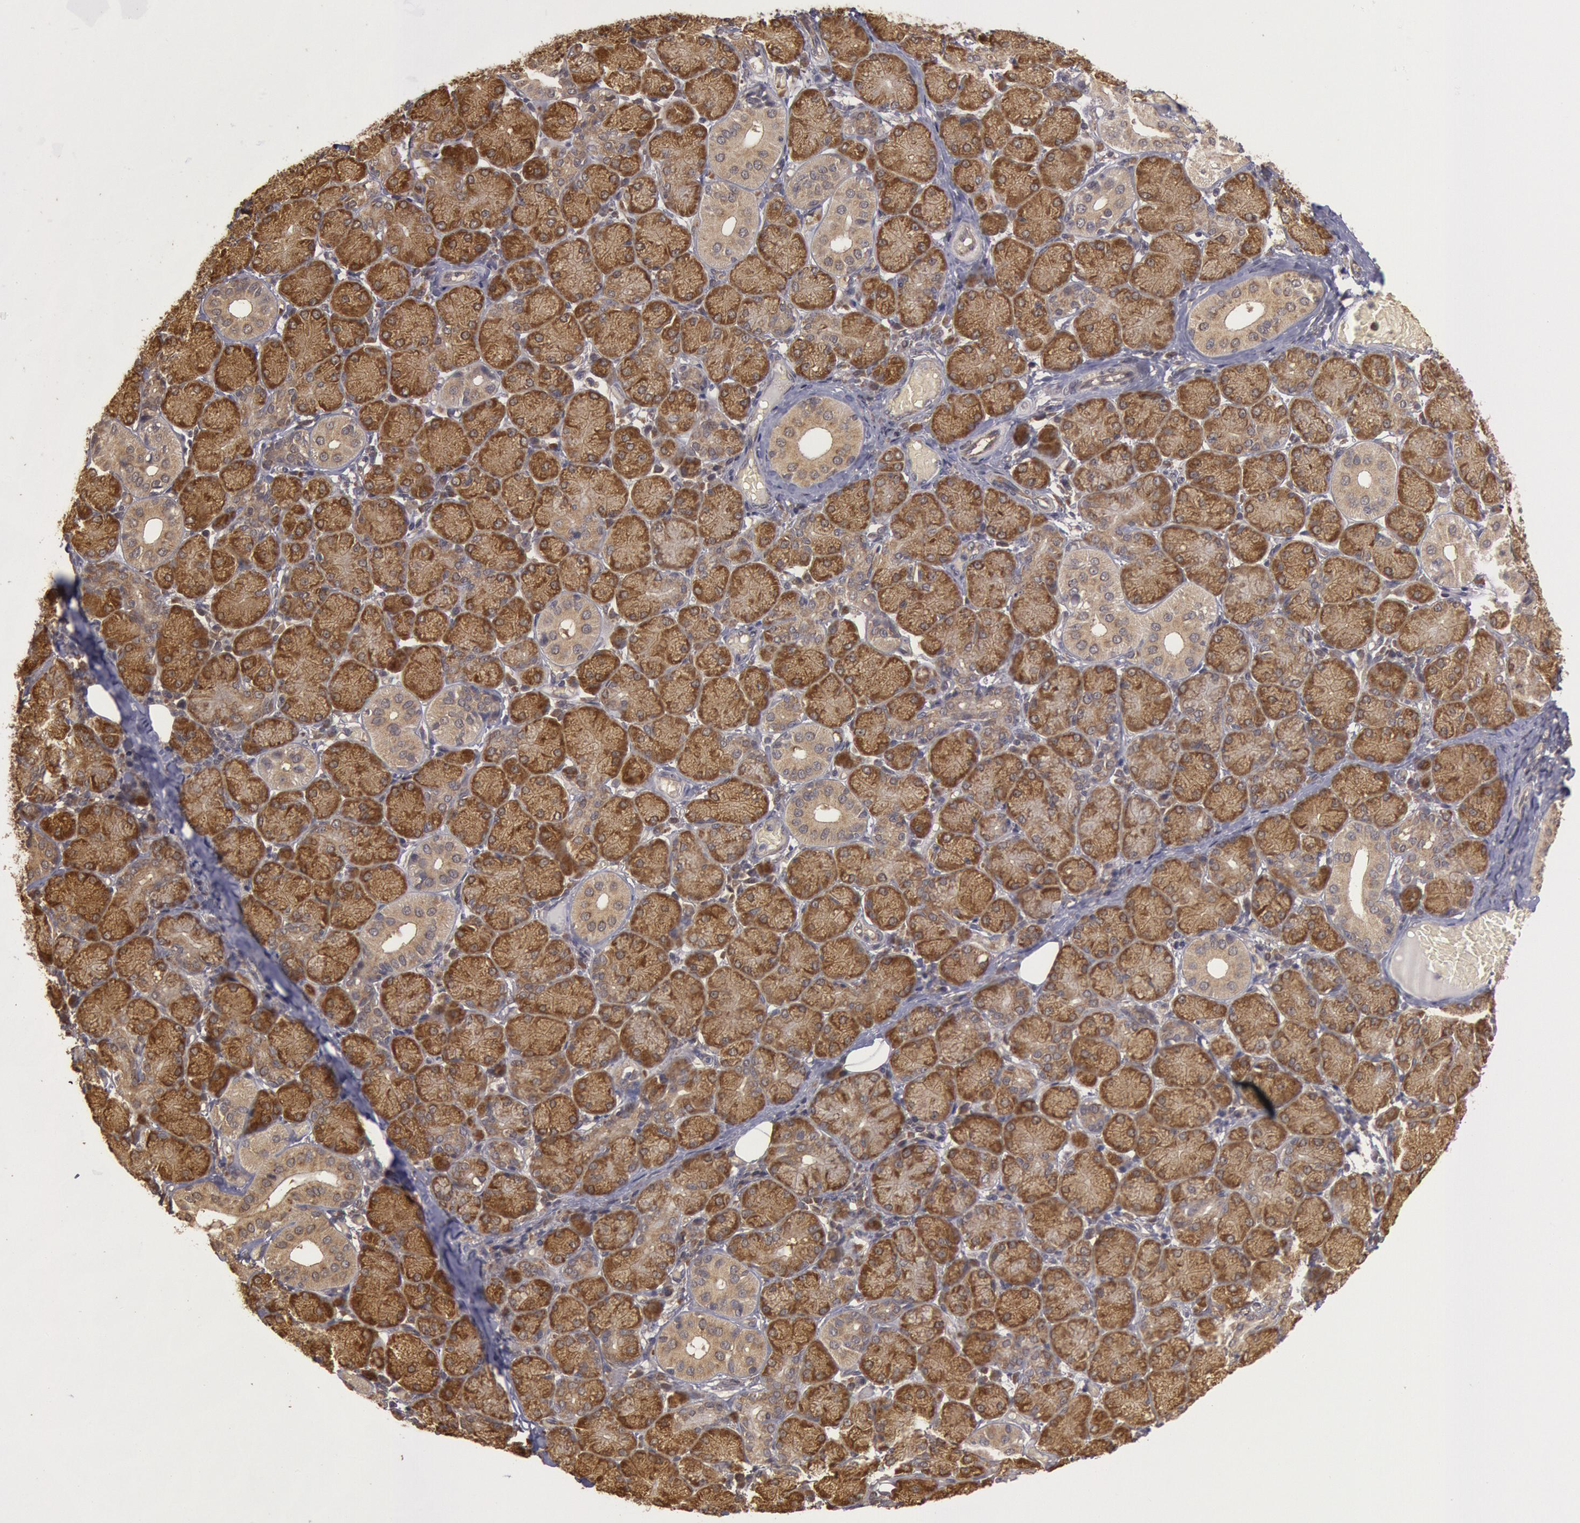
{"staining": {"intensity": "moderate", "quantity": ">75%", "location": "cytoplasmic/membranous"}, "tissue": "salivary gland", "cell_type": "Glandular cells", "image_type": "normal", "snomed": [{"axis": "morphology", "description": "Normal tissue, NOS"}, {"axis": "topography", "description": "Salivary gland"}], "caption": "Immunohistochemical staining of unremarkable salivary gland displays >75% levels of moderate cytoplasmic/membranous protein staining in approximately >75% of glandular cells. The staining was performed using DAB to visualize the protein expression in brown, while the nuclei were stained in blue with hematoxylin (Magnification: 20x).", "gene": "USP14", "patient": {"sex": "female", "age": 24}}